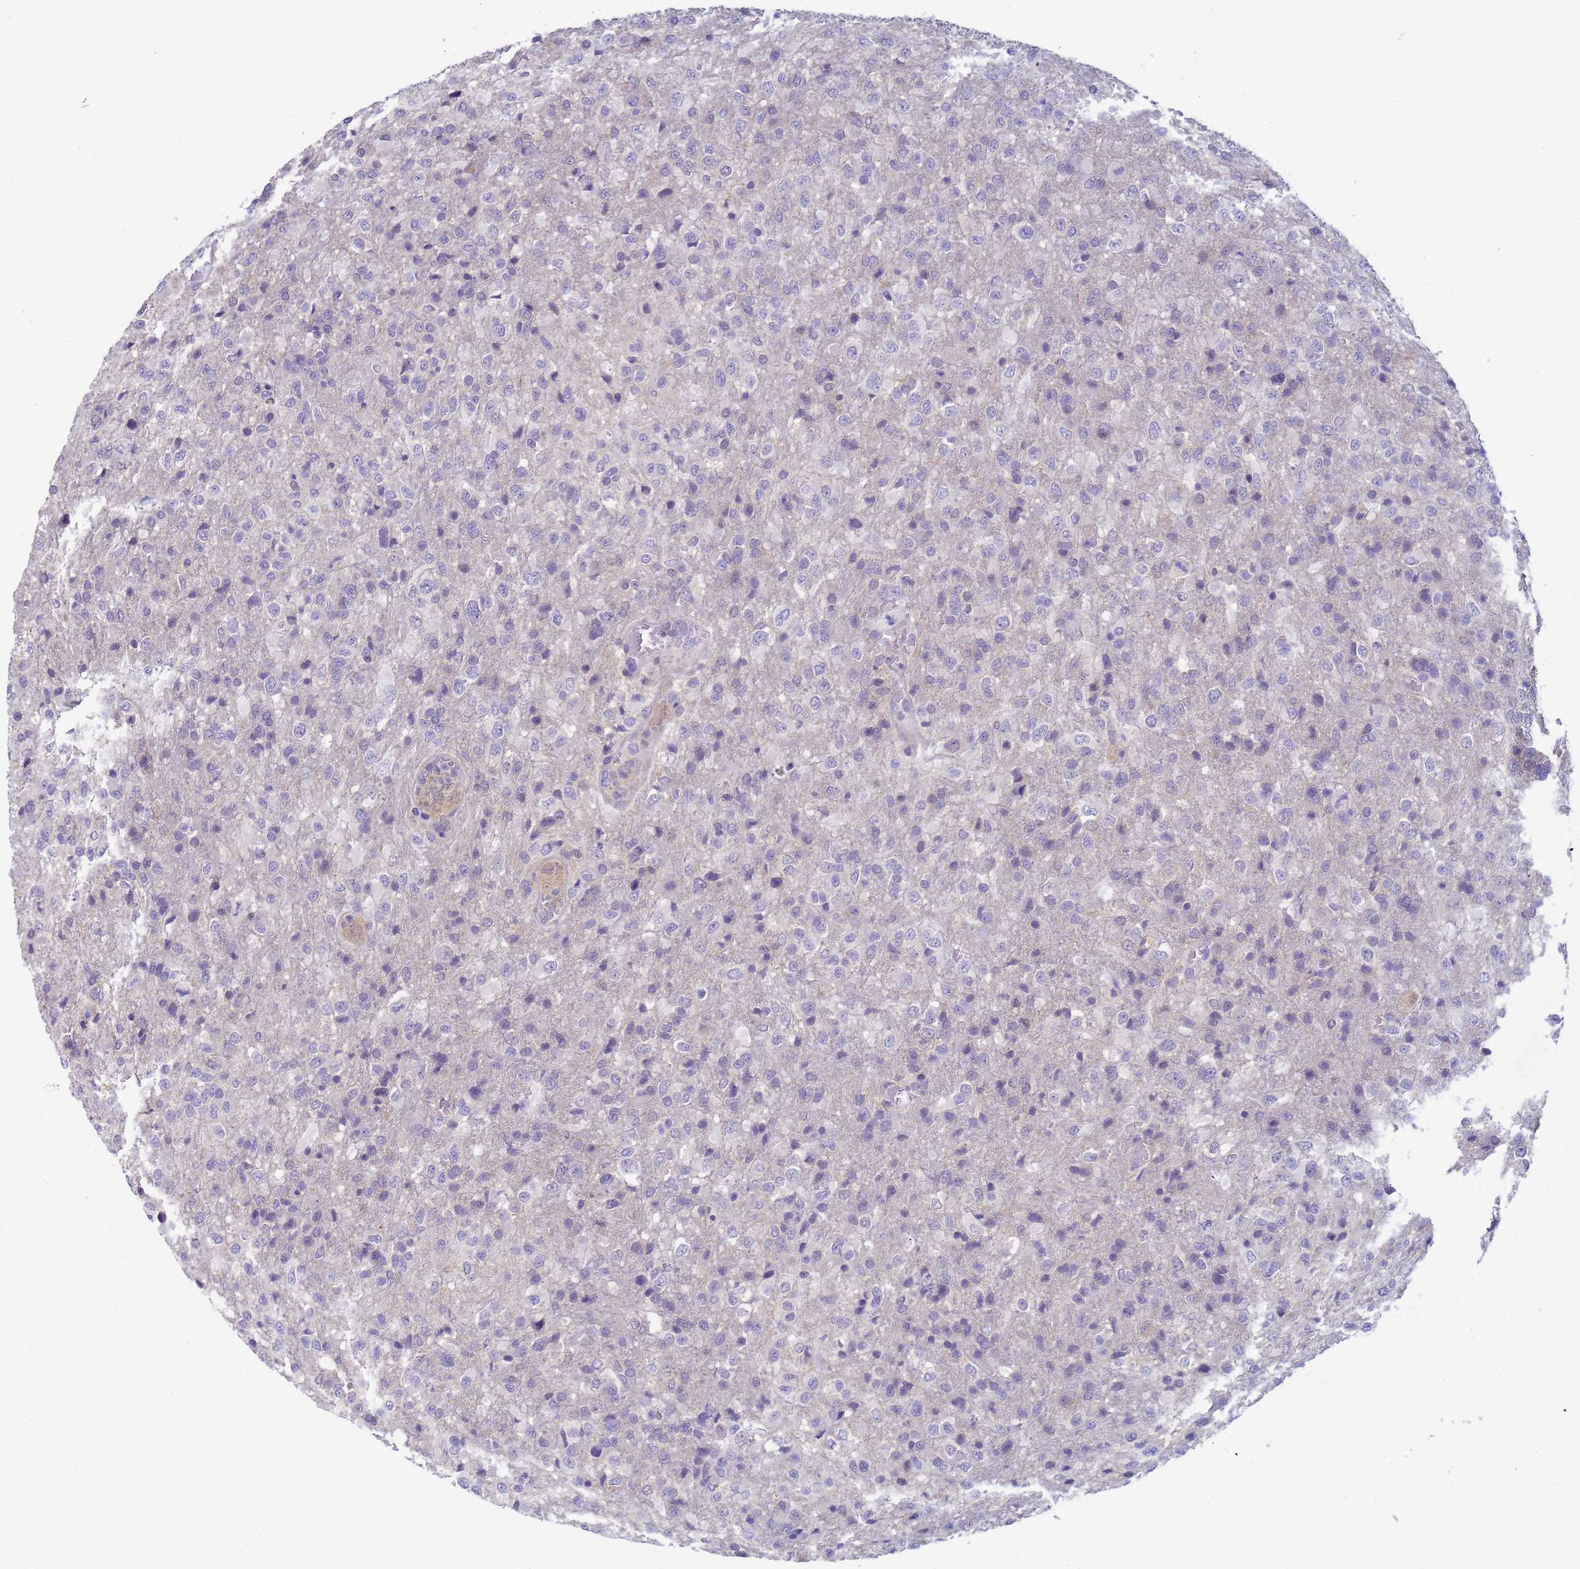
{"staining": {"intensity": "negative", "quantity": "none", "location": "none"}, "tissue": "glioma", "cell_type": "Tumor cells", "image_type": "cancer", "snomed": [{"axis": "morphology", "description": "Glioma, malignant, High grade"}, {"axis": "topography", "description": "Brain"}], "caption": "Immunohistochemical staining of malignant high-grade glioma displays no significant expression in tumor cells. Nuclei are stained in blue.", "gene": "KLHL13", "patient": {"sex": "female", "age": 74}}